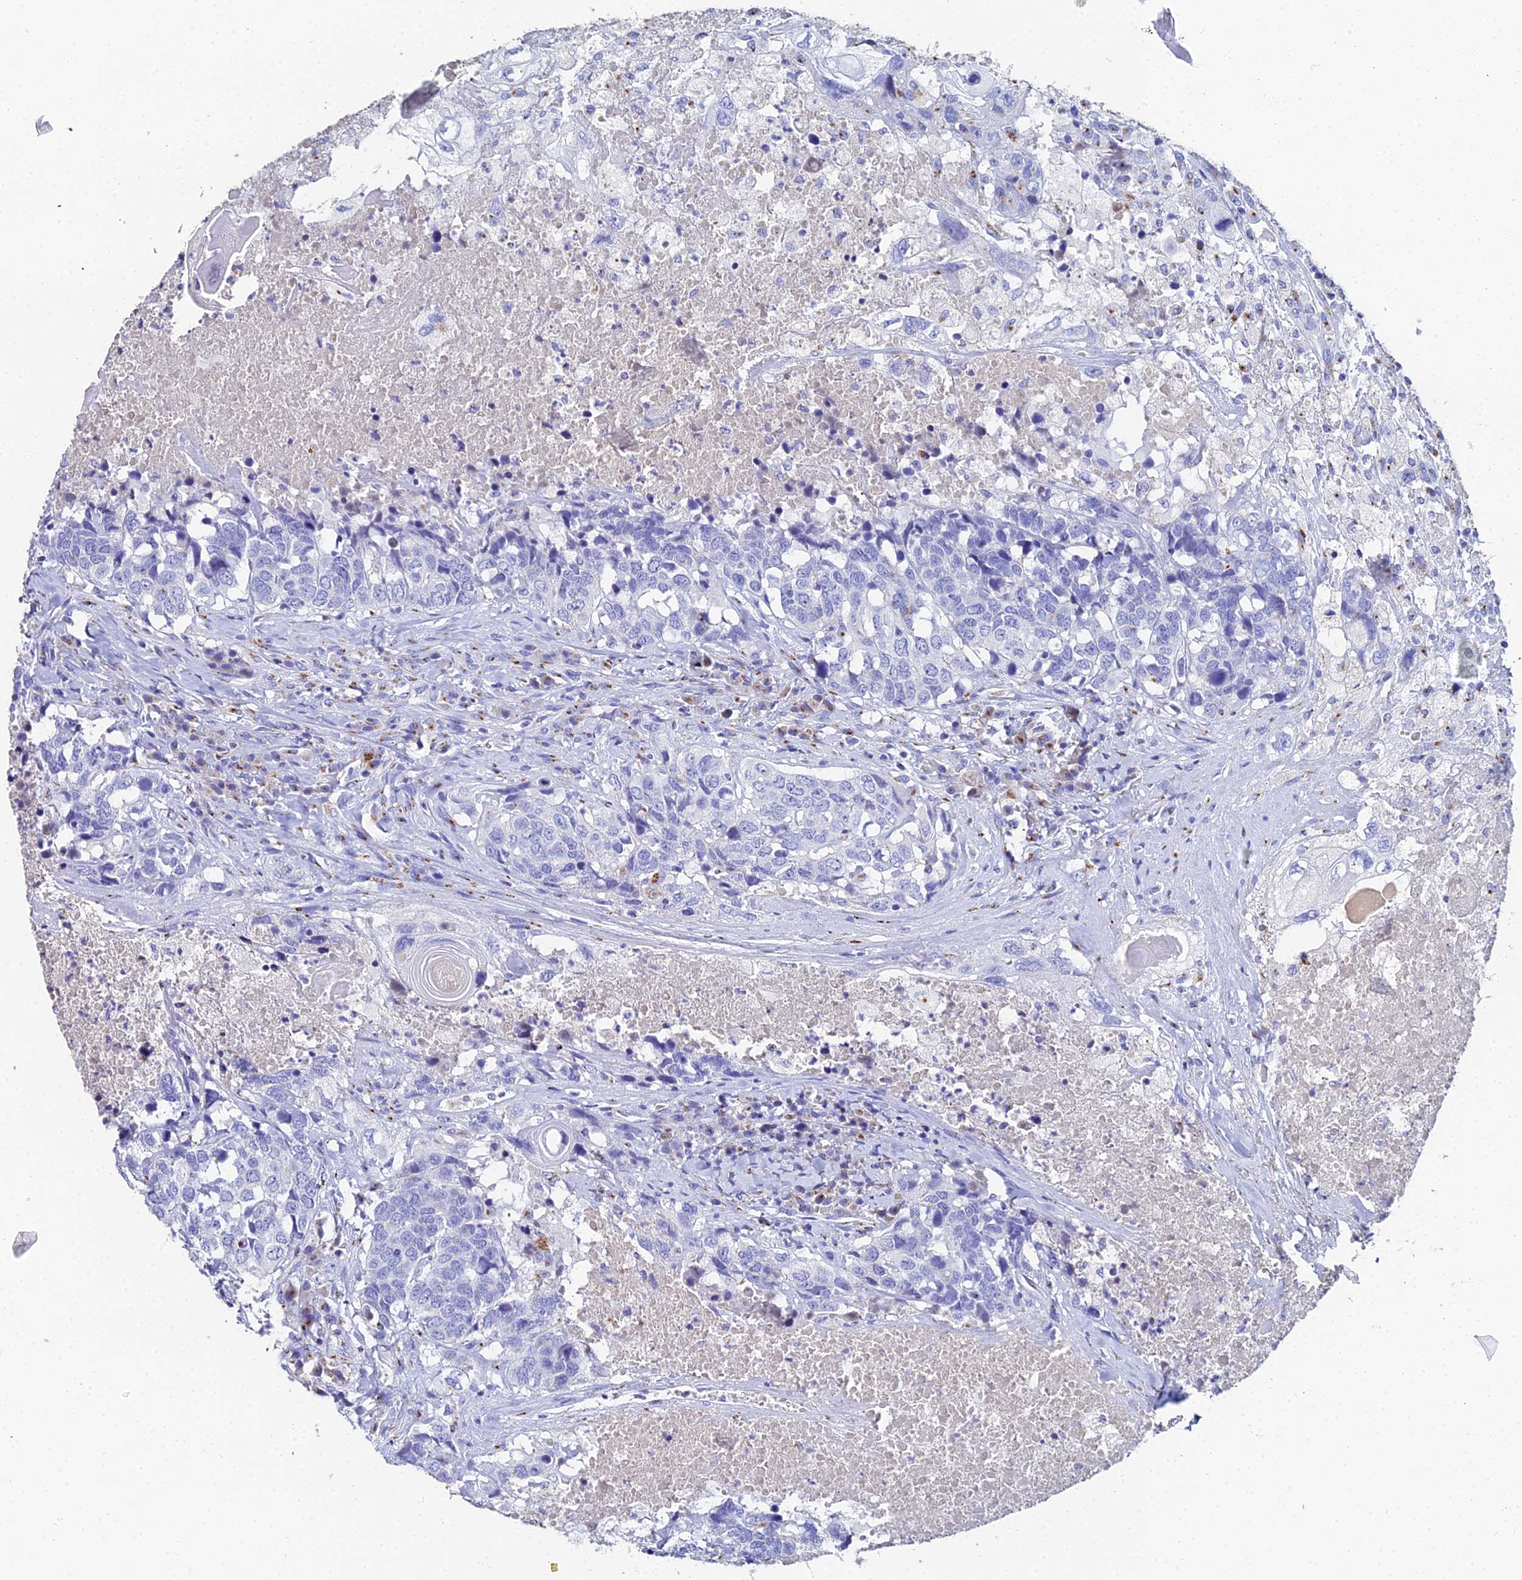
{"staining": {"intensity": "negative", "quantity": "none", "location": "none"}, "tissue": "head and neck cancer", "cell_type": "Tumor cells", "image_type": "cancer", "snomed": [{"axis": "morphology", "description": "Squamous cell carcinoma, NOS"}, {"axis": "topography", "description": "Head-Neck"}], "caption": "Head and neck squamous cell carcinoma was stained to show a protein in brown. There is no significant expression in tumor cells.", "gene": "ENSG00000268674", "patient": {"sex": "male", "age": 66}}